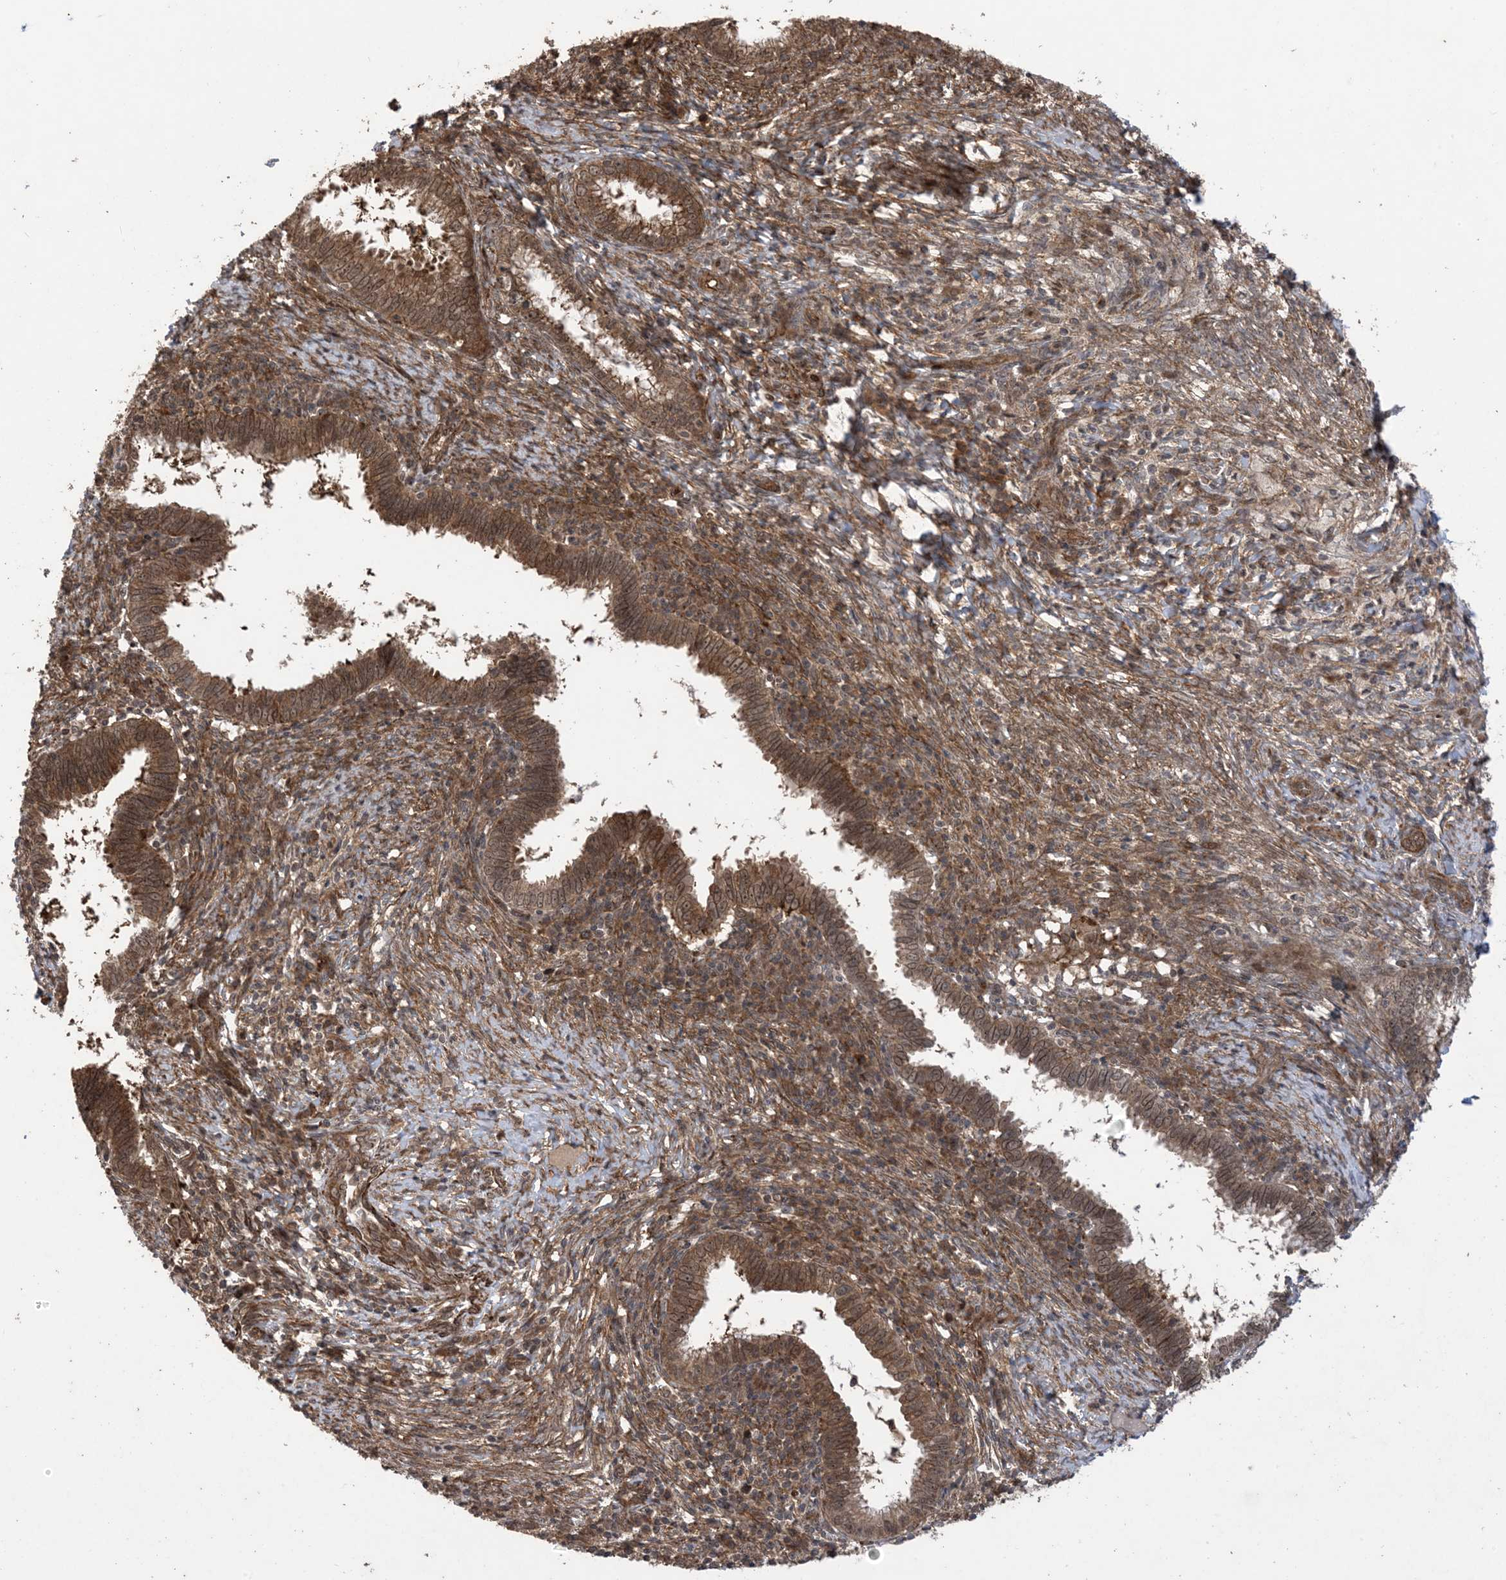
{"staining": {"intensity": "moderate", "quantity": ">75%", "location": "cytoplasmic/membranous,nuclear"}, "tissue": "cervical cancer", "cell_type": "Tumor cells", "image_type": "cancer", "snomed": [{"axis": "morphology", "description": "Adenocarcinoma, NOS"}, {"axis": "topography", "description": "Cervix"}], "caption": "Immunohistochemistry (IHC) (DAB (3,3'-diaminobenzidine)) staining of adenocarcinoma (cervical) demonstrates moderate cytoplasmic/membranous and nuclear protein staining in about >75% of tumor cells. The staining was performed using DAB (3,3'-diaminobenzidine) to visualize the protein expression in brown, while the nuclei were stained in blue with hematoxylin (Magnification: 20x).", "gene": "ZNF511", "patient": {"sex": "female", "age": 36}}